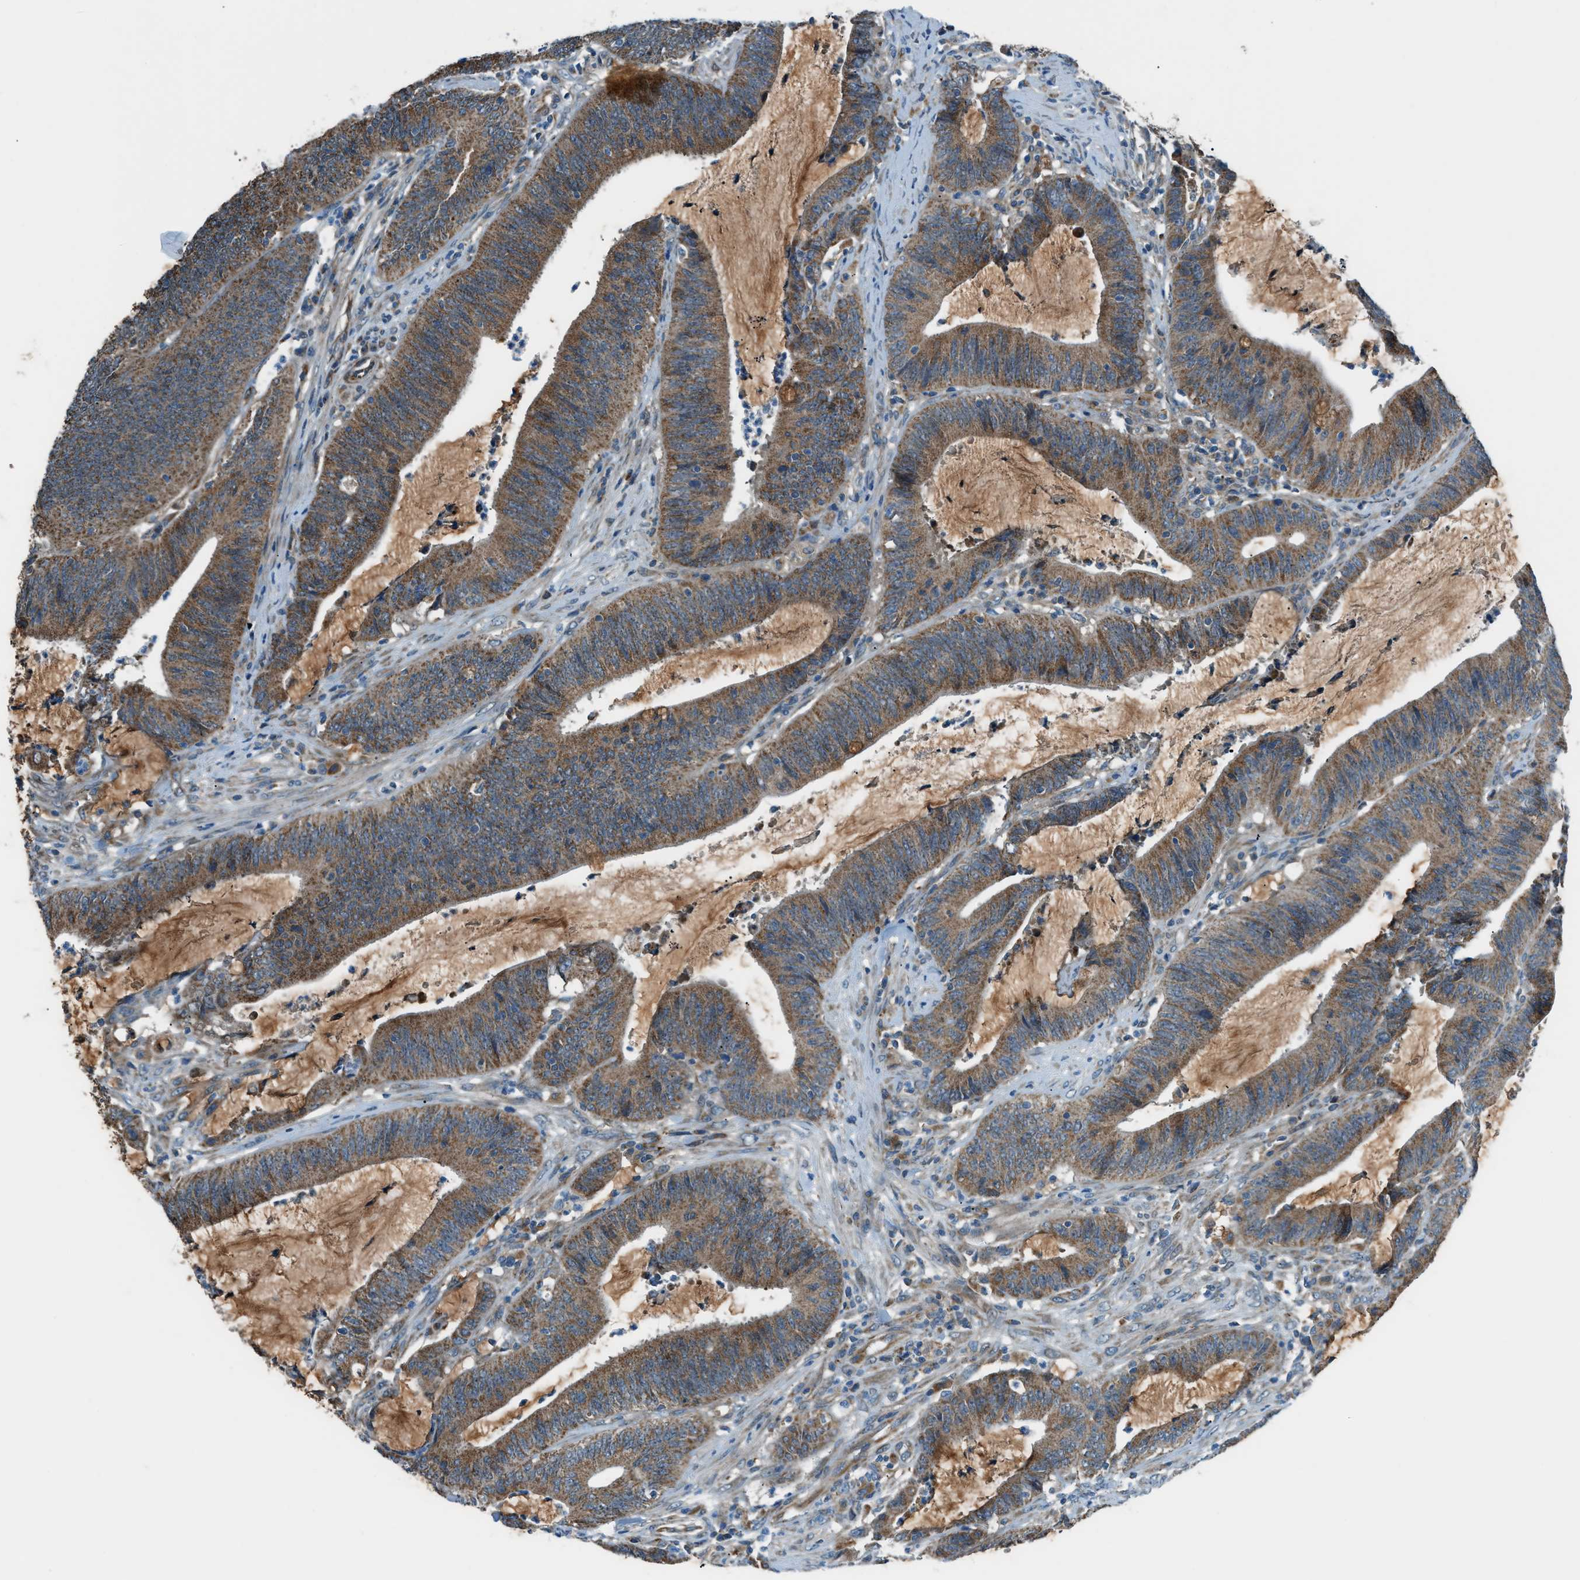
{"staining": {"intensity": "strong", "quantity": ">75%", "location": "cytoplasmic/membranous"}, "tissue": "colorectal cancer", "cell_type": "Tumor cells", "image_type": "cancer", "snomed": [{"axis": "morphology", "description": "Normal tissue, NOS"}, {"axis": "morphology", "description": "Adenocarcinoma, NOS"}, {"axis": "topography", "description": "Rectum"}], "caption": "Immunohistochemistry image of neoplastic tissue: colorectal cancer (adenocarcinoma) stained using immunohistochemistry (IHC) shows high levels of strong protein expression localized specifically in the cytoplasmic/membranous of tumor cells, appearing as a cytoplasmic/membranous brown color.", "gene": "PIGG", "patient": {"sex": "female", "age": 66}}